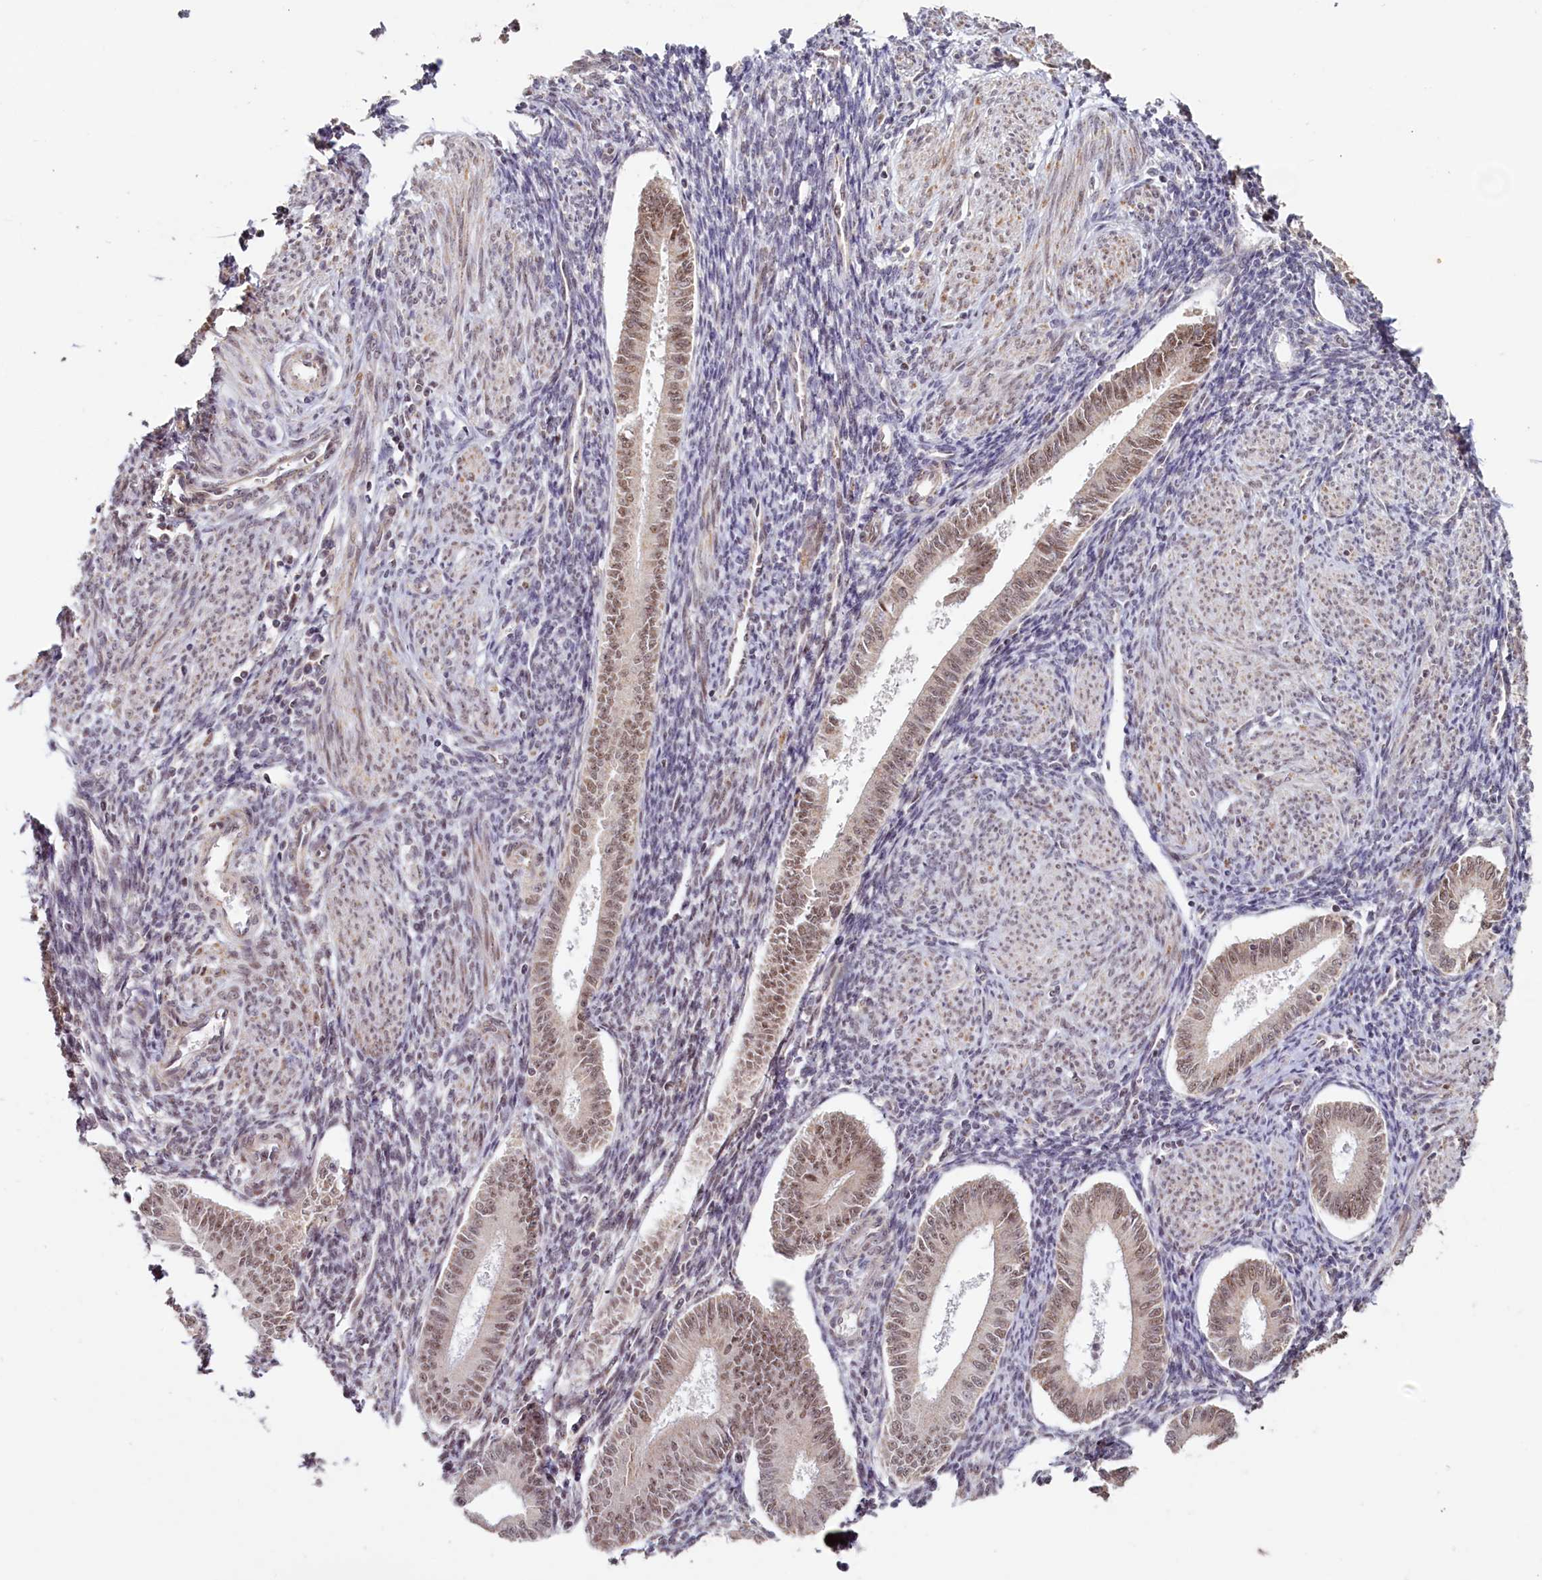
{"staining": {"intensity": "negative", "quantity": "none", "location": "none"}, "tissue": "endometrium", "cell_type": "Cells in endometrial stroma", "image_type": "normal", "snomed": [{"axis": "morphology", "description": "Normal tissue, NOS"}, {"axis": "topography", "description": "Uterus"}, {"axis": "topography", "description": "Endometrium"}], "caption": "A high-resolution image shows immunohistochemistry staining of unremarkable endometrium, which reveals no significant staining in cells in endometrial stroma.", "gene": "PDE6D", "patient": {"sex": "female", "age": 48}}